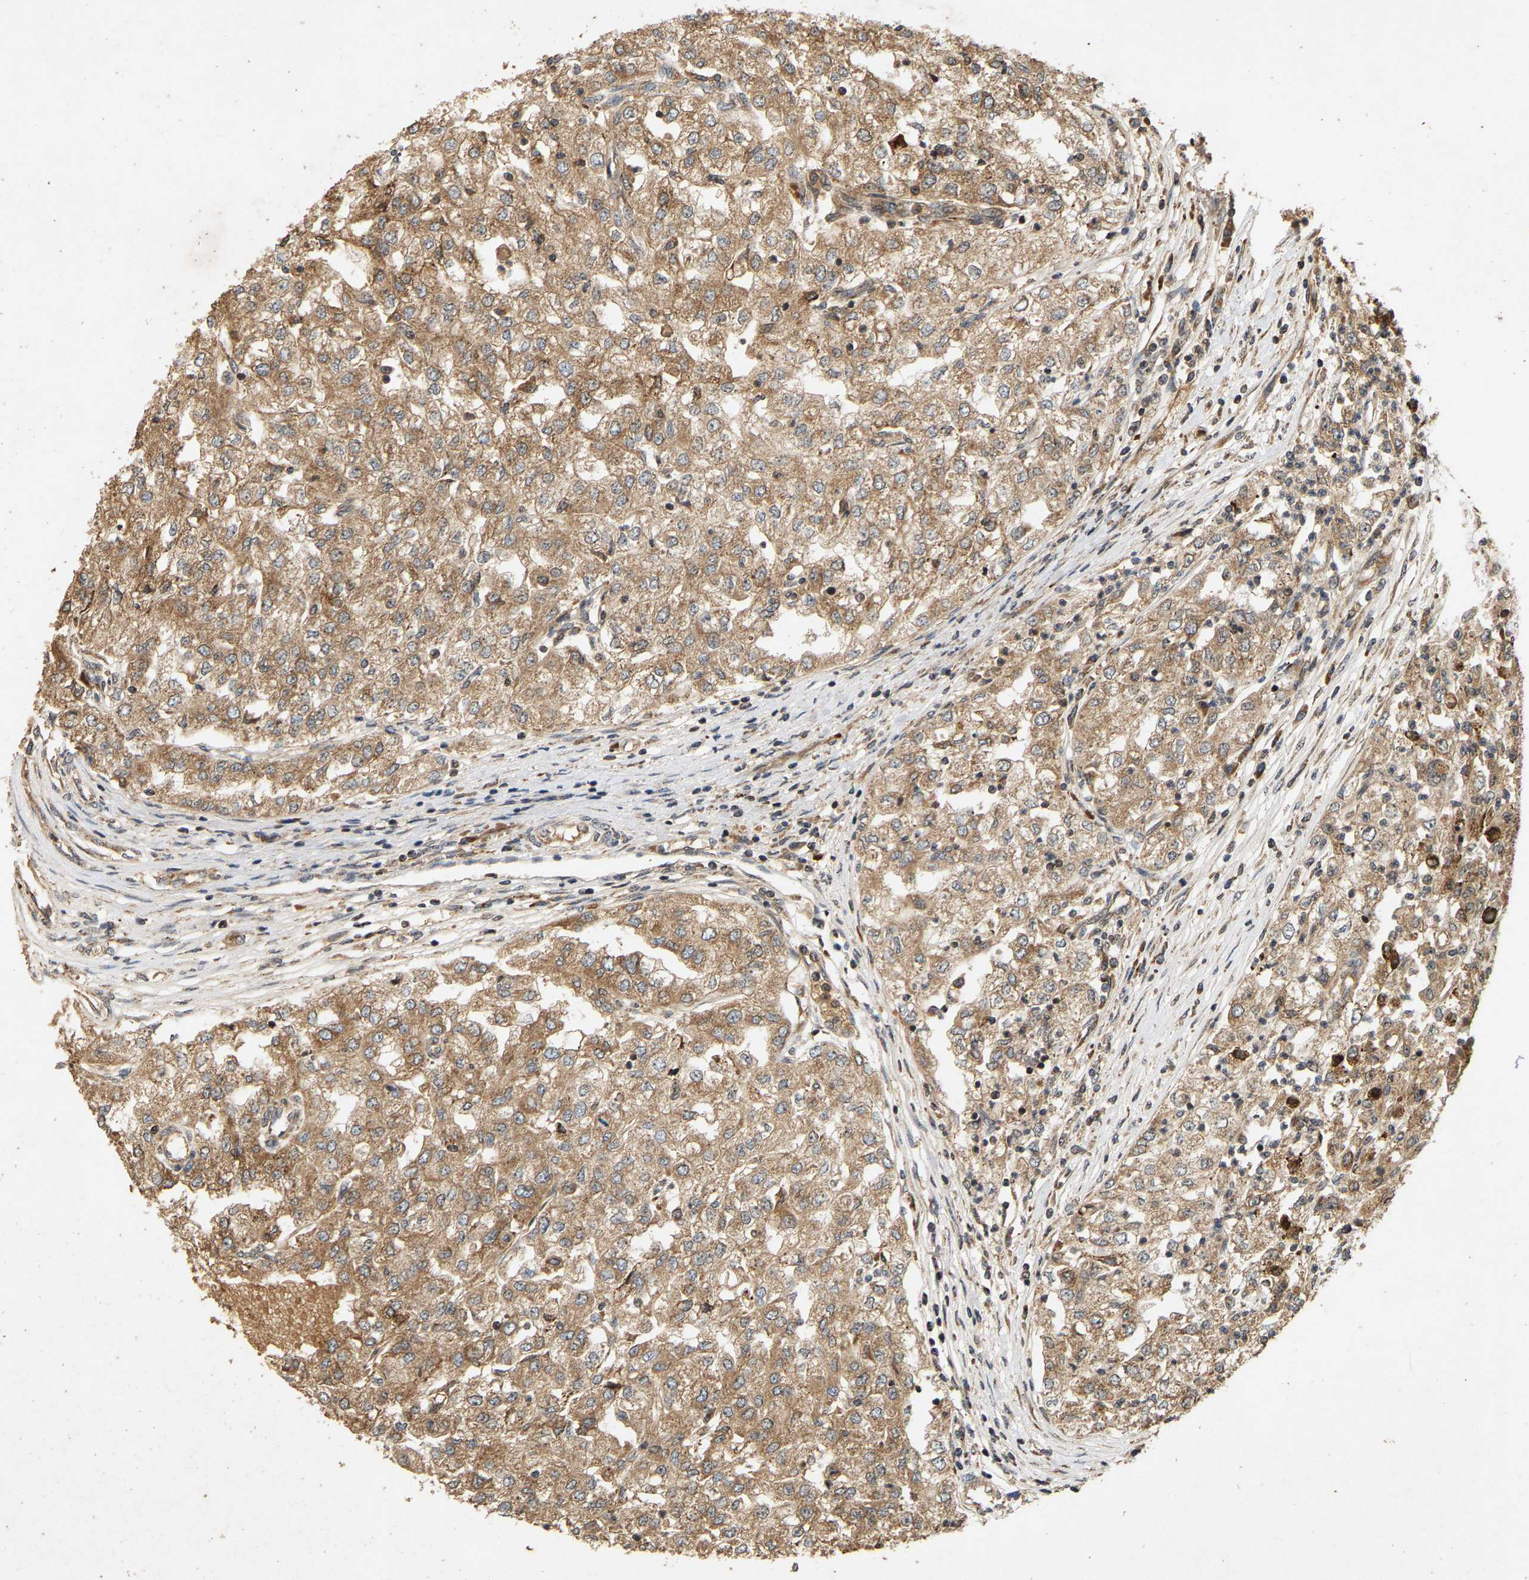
{"staining": {"intensity": "weak", "quantity": ">75%", "location": "cytoplasmic/membranous"}, "tissue": "renal cancer", "cell_type": "Tumor cells", "image_type": "cancer", "snomed": [{"axis": "morphology", "description": "Adenocarcinoma, NOS"}, {"axis": "topography", "description": "Kidney"}], "caption": "Immunohistochemistry of renal cancer displays low levels of weak cytoplasmic/membranous staining in approximately >75% of tumor cells.", "gene": "CIDEC", "patient": {"sex": "female", "age": 54}}